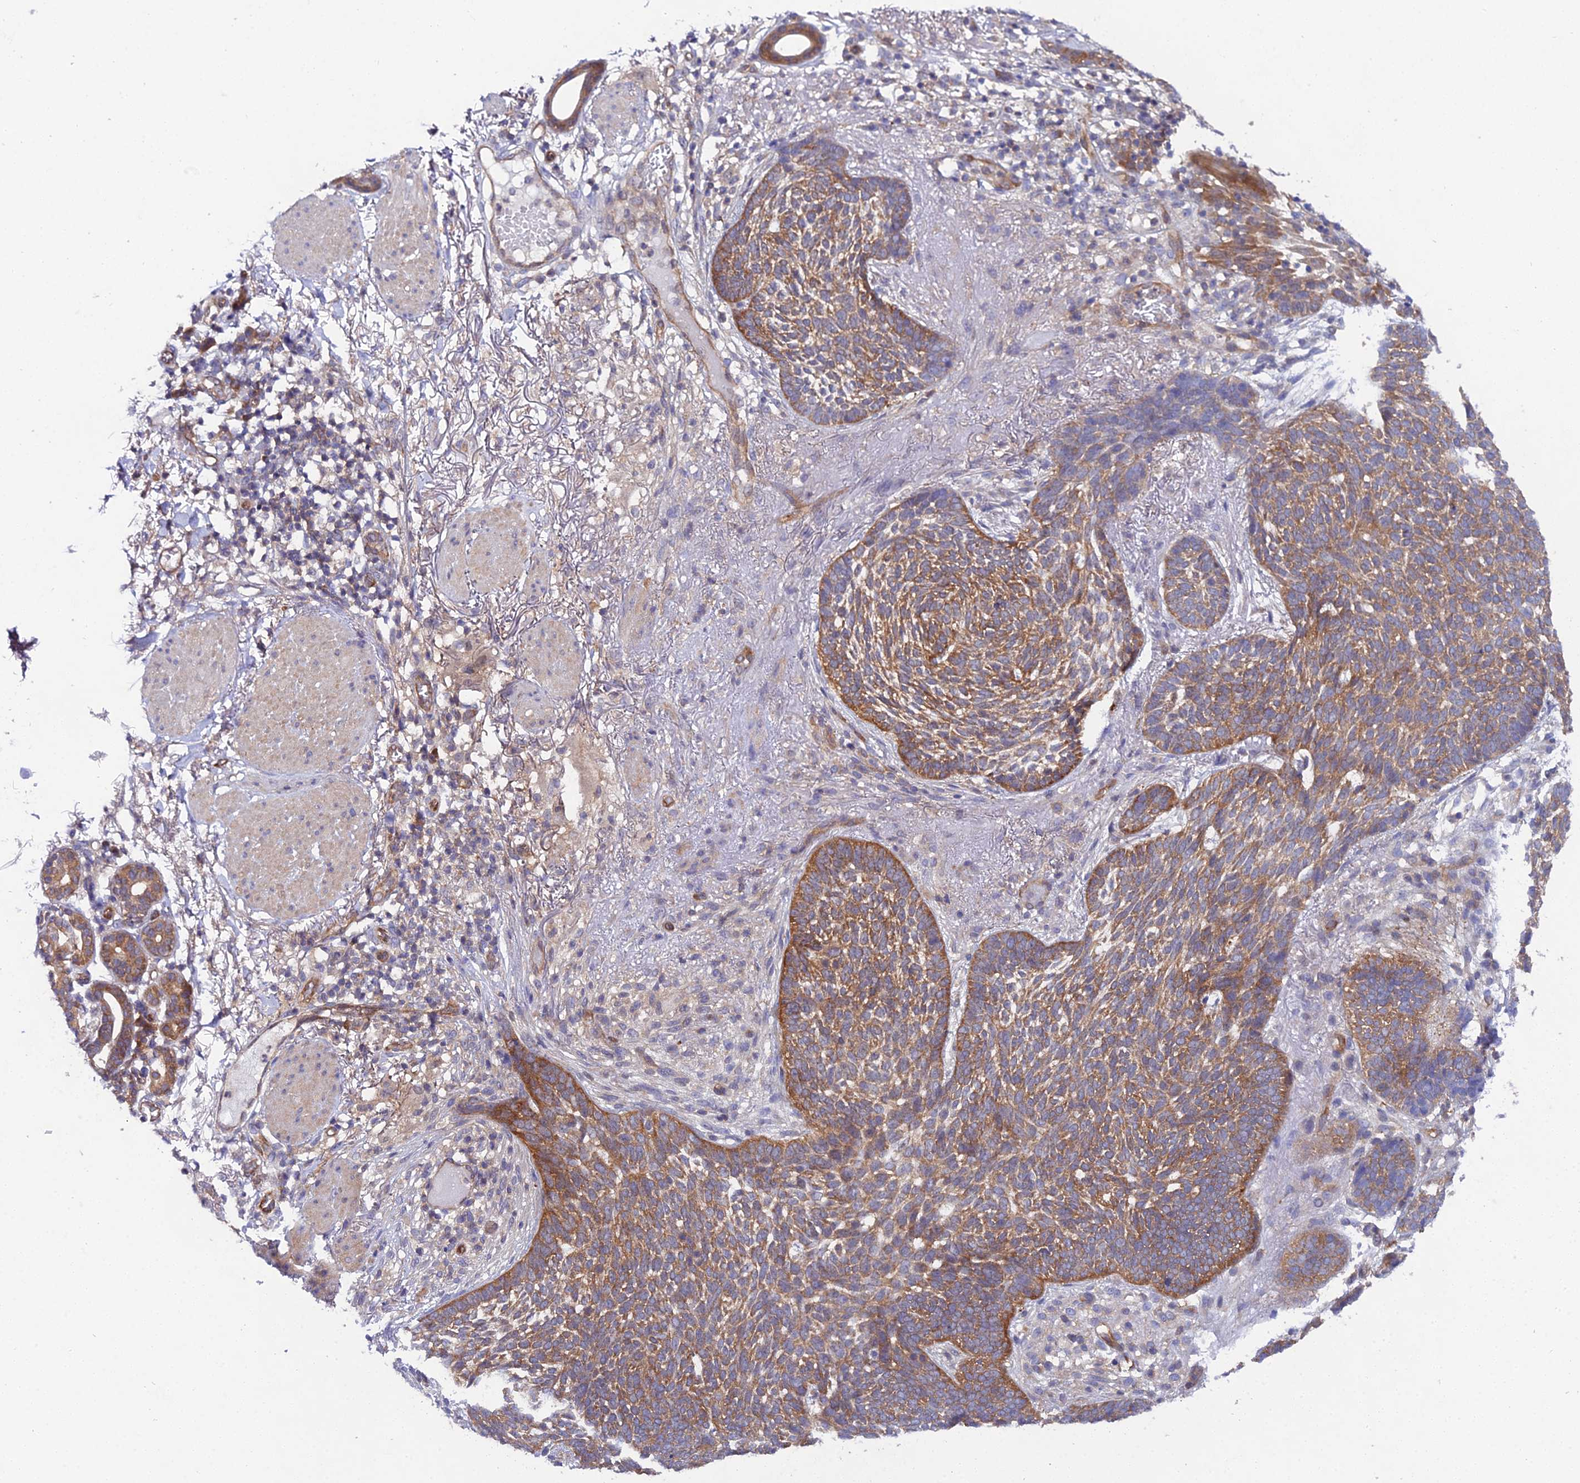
{"staining": {"intensity": "moderate", "quantity": ">75%", "location": "cytoplasmic/membranous"}, "tissue": "skin cancer", "cell_type": "Tumor cells", "image_type": "cancer", "snomed": [{"axis": "morphology", "description": "Normal tissue, NOS"}, {"axis": "morphology", "description": "Basal cell carcinoma"}, {"axis": "topography", "description": "Skin"}], "caption": "This is a histology image of immunohistochemistry (IHC) staining of basal cell carcinoma (skin), which shows moderate expression in the cytoplasmic/membranous of tumor cells.", "gene": "PPP2R2C", "patient": {"sex": "male", "age": 64}}